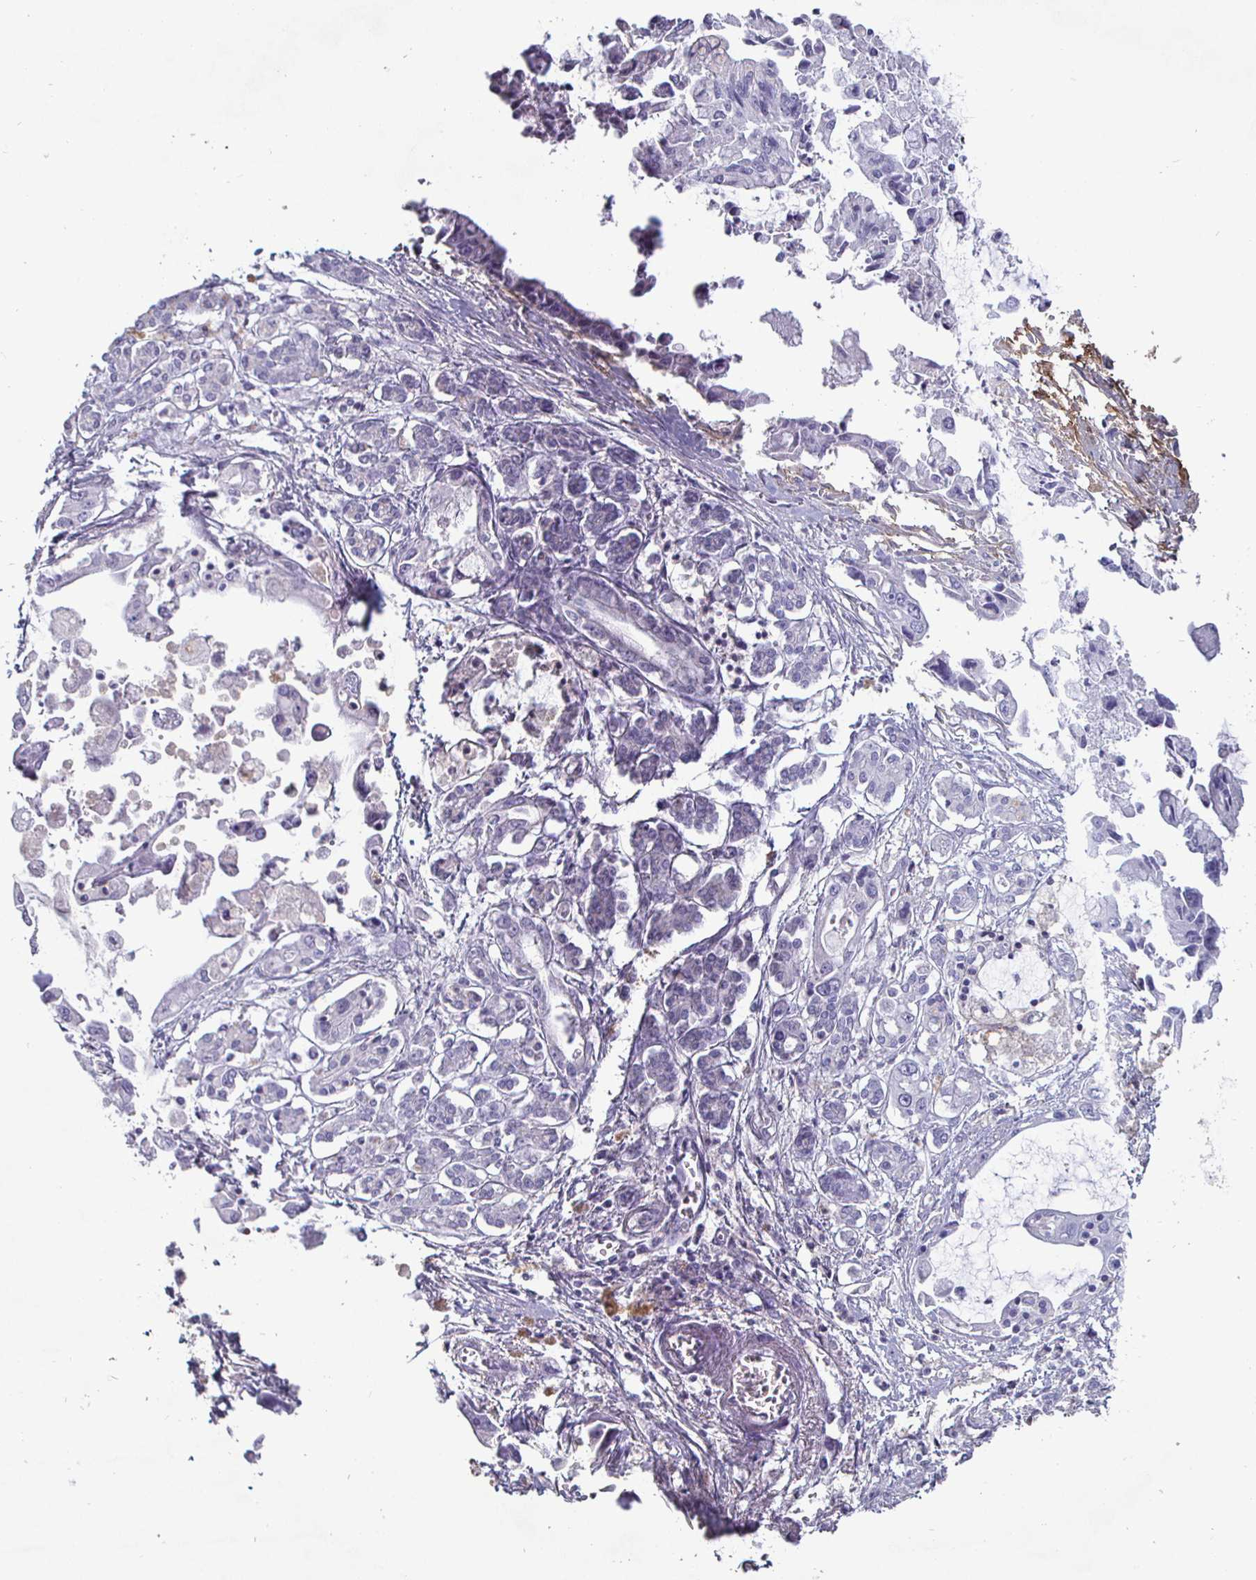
{"staining": {"intensity": "negative", "quantity": "none", "location": "none"}, "tissue": "pancreatic cancer", "cell_type": "Tumor cells", "image_type": "cancer", "snomed": [{"axis": "morphology", "description": "Adenocarcinoma, NOS"}, {"axis": "topography", "description": "Pancreas"}], "caption": "Pancreatic cancer was stained to show a protein in brown. There is no significant expression in tumor cells. (DAB (3,3'-diaminobenzidine) immunohistochemistry (IHC) with hematoxylin counter stain).", "gene": "ENPP1", "patient": {"sex": "male", "age": 84}}